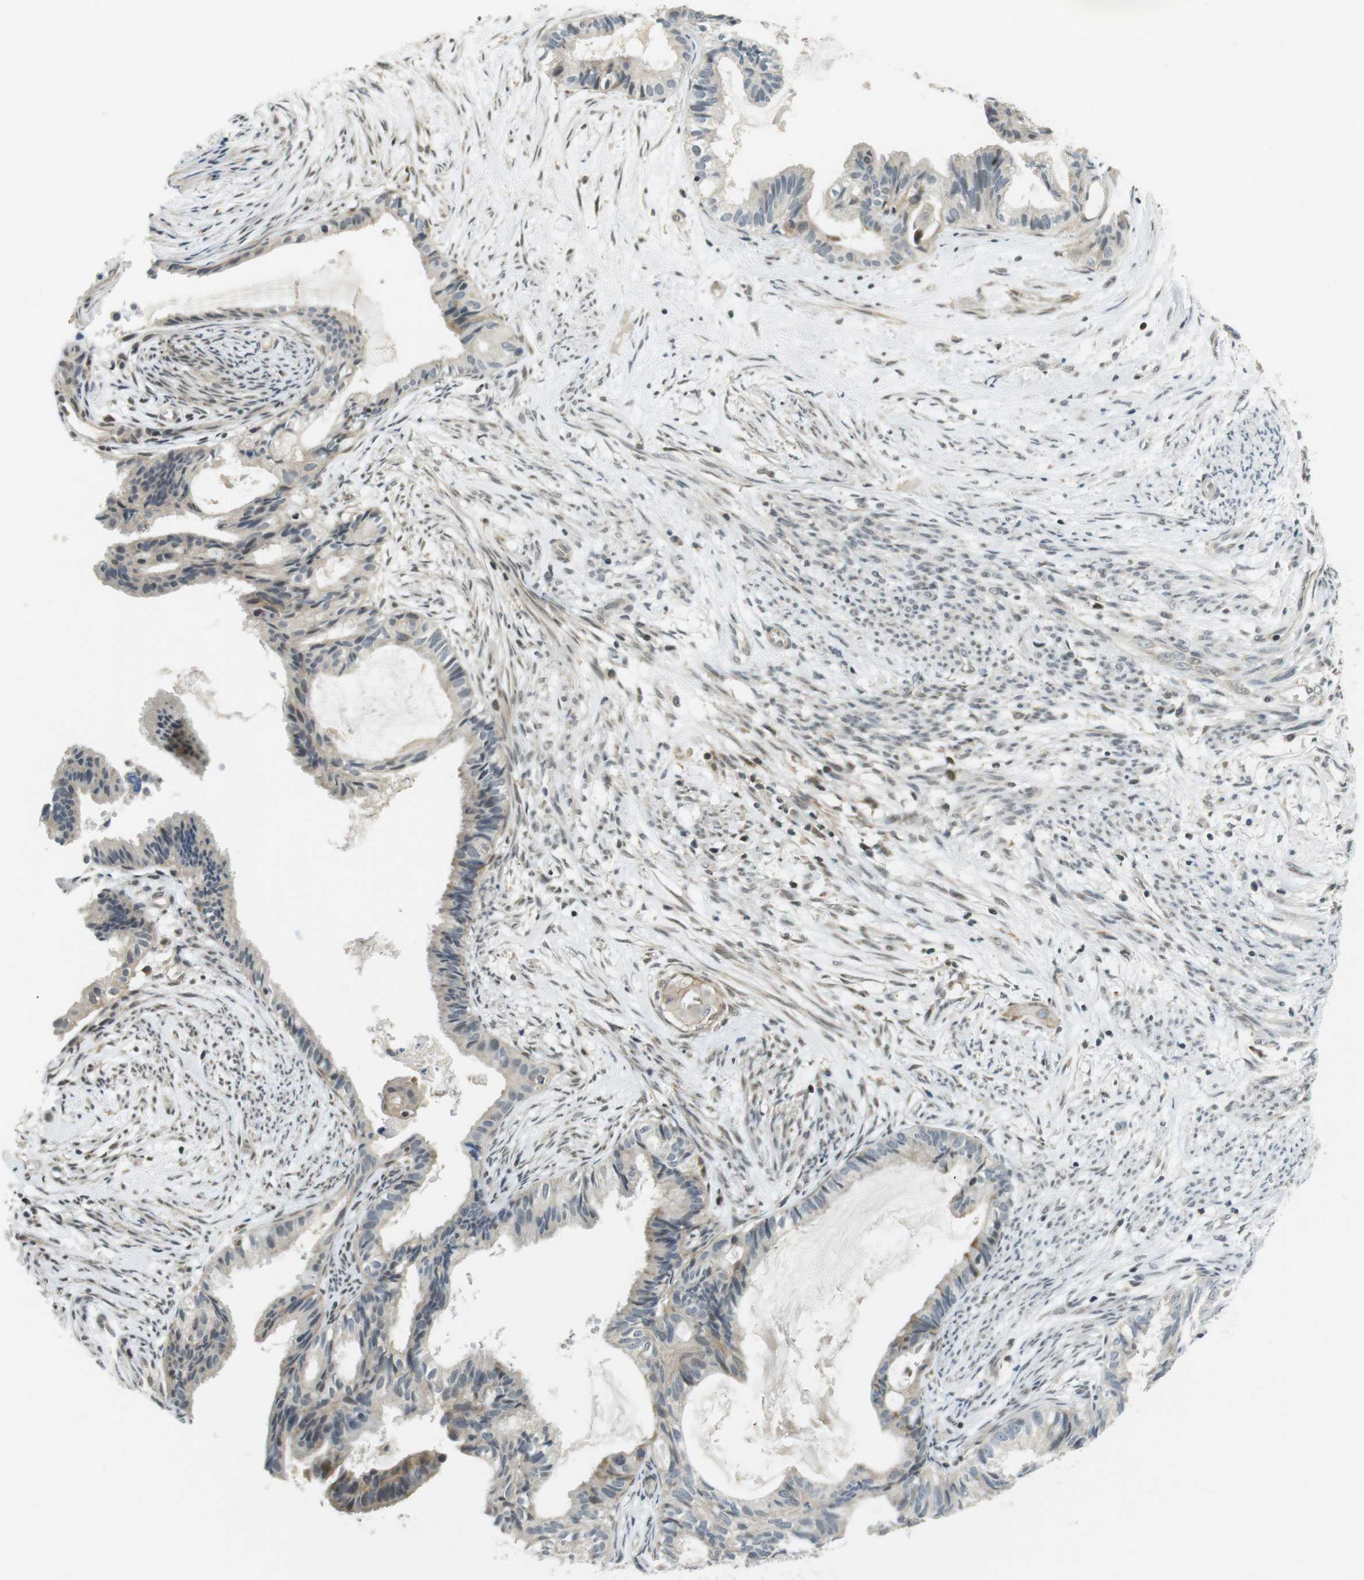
{"staining": {"intensity": "moderate", "quantity": "<25%", "location": "cytoplasmic/membranous"}, "tissue": "cervical cancer", "cell_type": "Tumor cells", "image_type": "cancer", "snomed": [{"axis": "morphology", "description": "Normal tissue, NOS"}, {"axis": "morphology", "description": "Adenocarcinoma, NOS"}, {"axis": "topography", "description": "Cervix"}, {"axis": "topography", "description": "Endometrium"}], "caption": "A photomicrograph of human cervical adenocarcinoma stained for a protein shows moderate cytoplasmic/membranous brown staining in tumor cells.", "gene": "BRD4", "patient": {"sex": "female", "age": 86}}